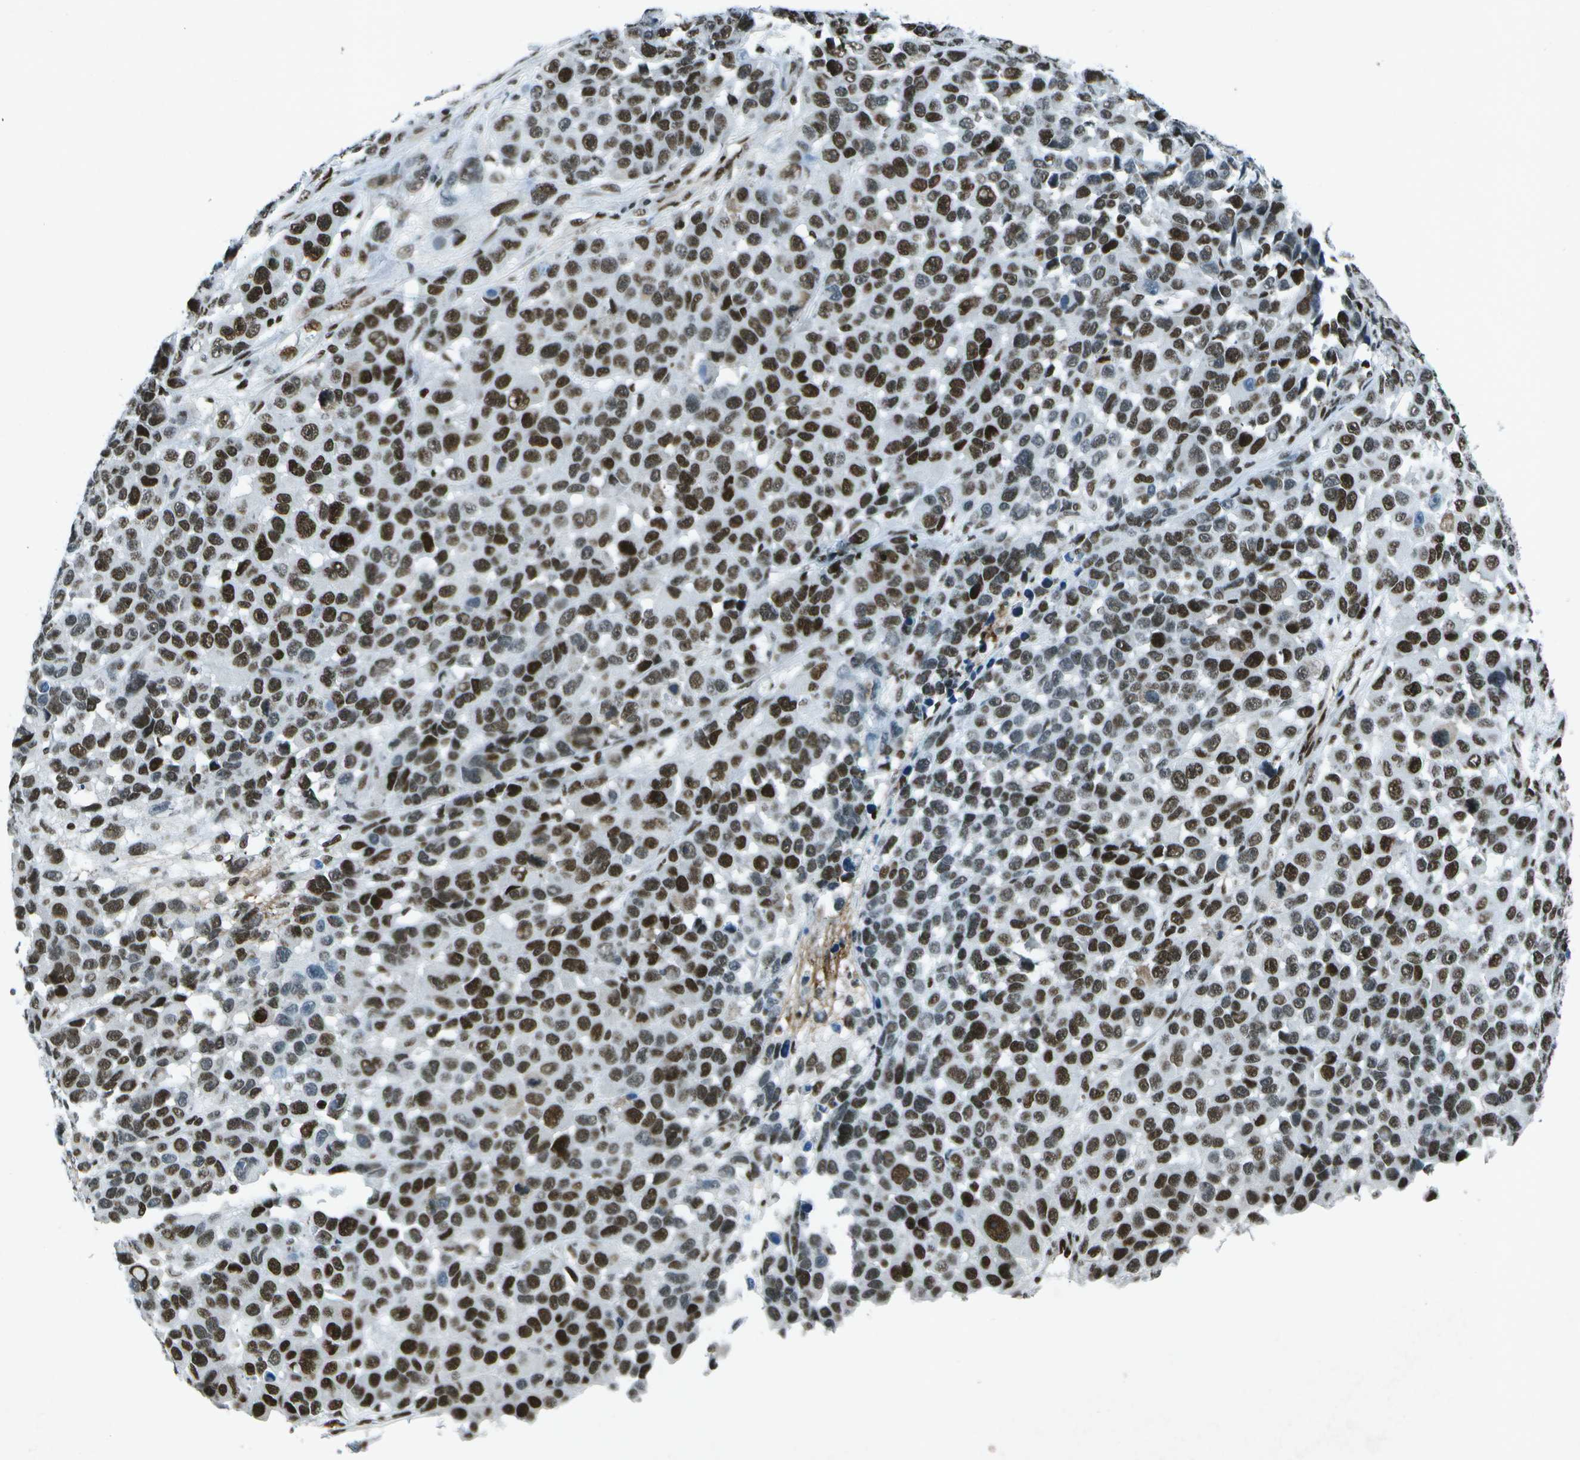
{"staining": {"intensity": "strong", "quantity": ">75%", "location": "nuclear"}, "tissue": "melanoma", "cell_type": "Tumor cells", "image_type": "cancer", "snomed": [{"axis": "morphology", "description": "Malignant melanoma, NOS"}, {"axis": "topography", "description": "Skin"}], "caption": "Immunohistochemistry image of human malignant melanoma stained for a protein (brown), which reveals high levels of strong nuclear positivity in approximately >75% of tumor cells.", "gene": "MTA2", "patient": {"sex": "male", "age": 53}}